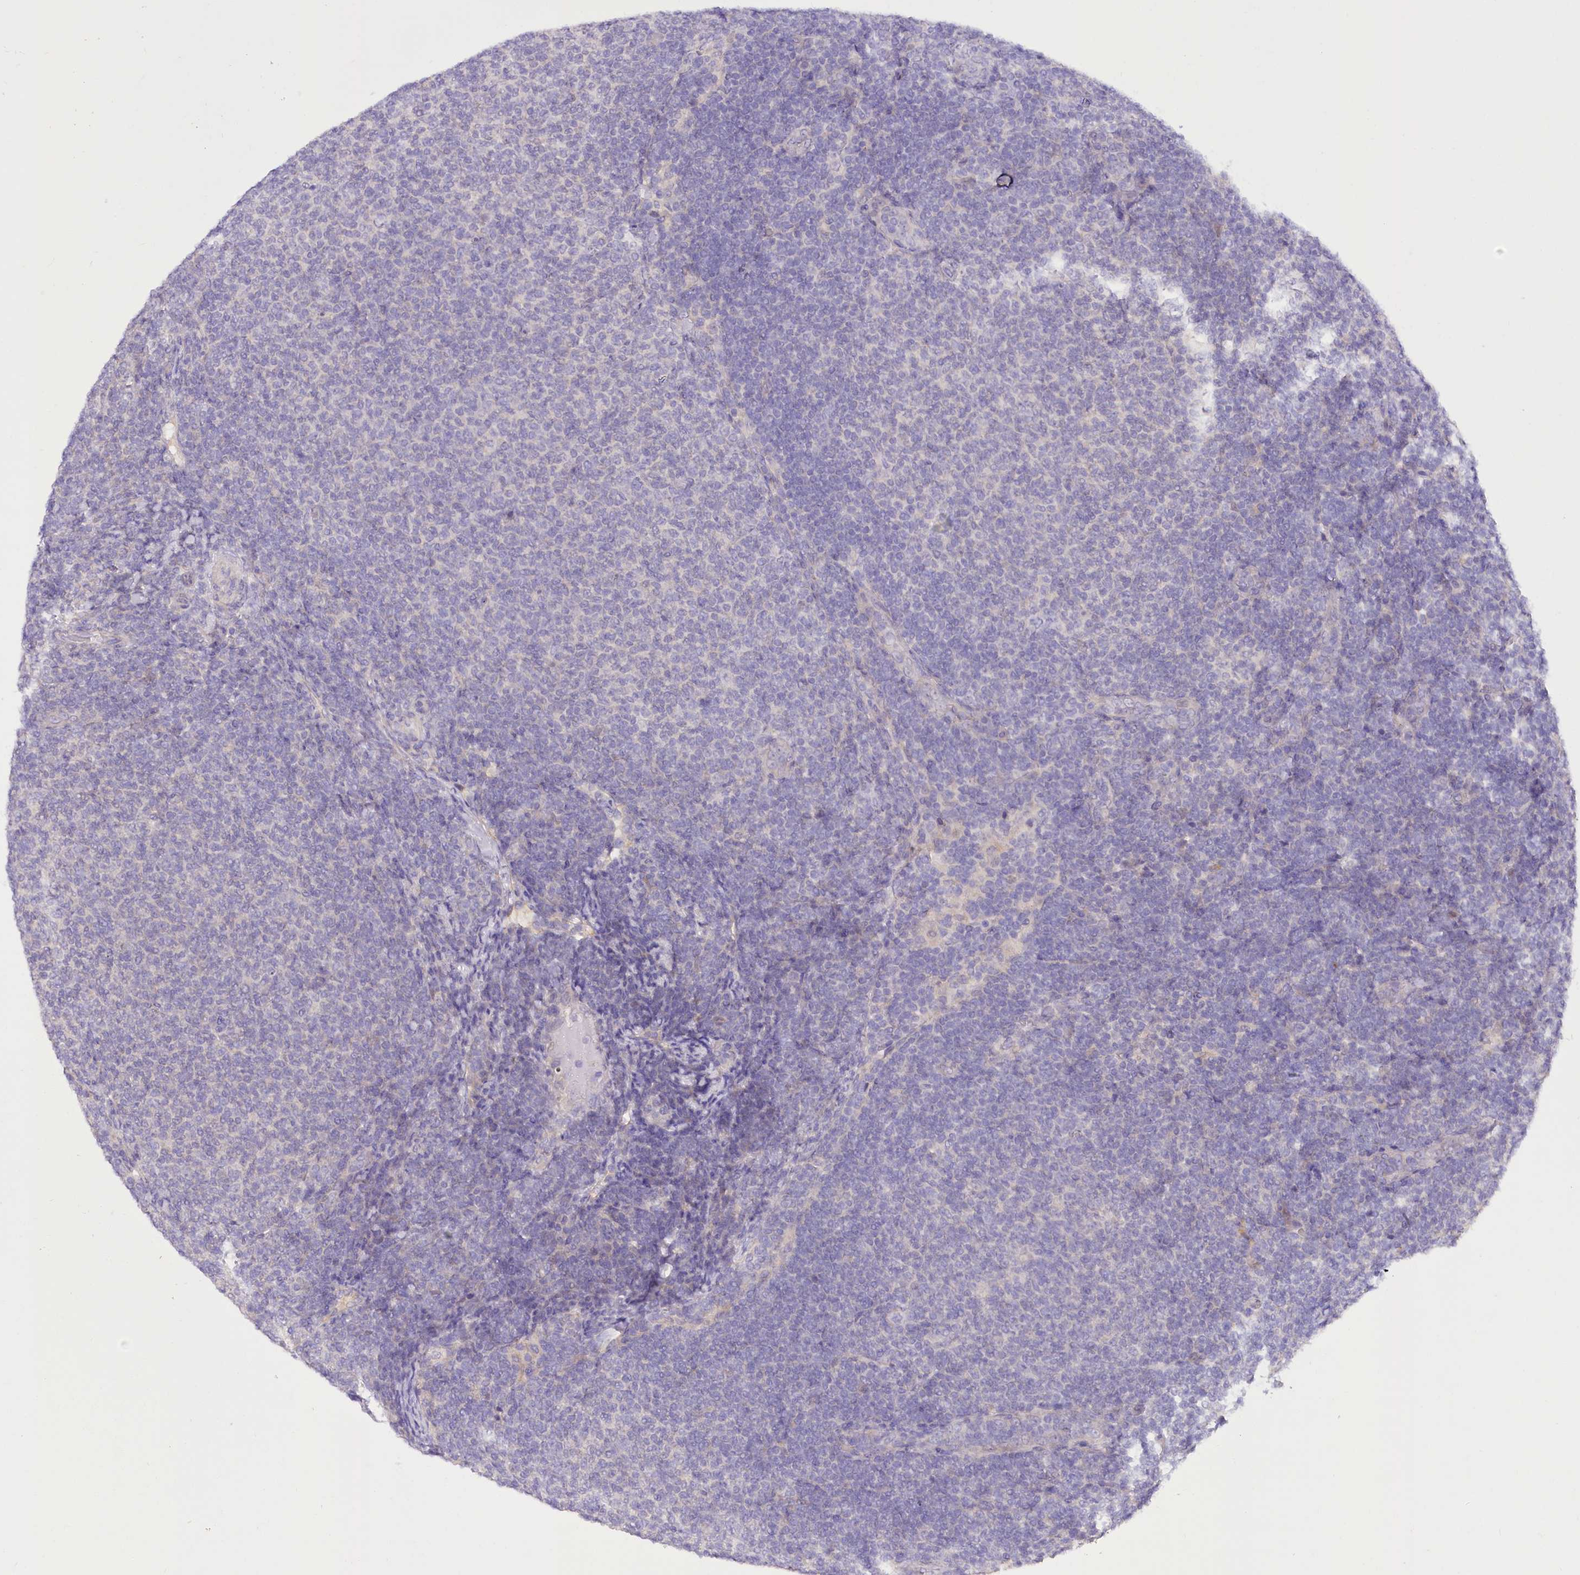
{"staining": {"intensity": "negative", "quantity": "none", "location": "none"}, "tissue": "lymphoma", "cell_type": "Tumor cells", "image_type": "cancer", "snomed": [{"axis": "morphology", "description": "Malignant lymphoma, non-Hodgkin's type, Low grade"}, {"axis": "topography", "description": "Lymph node"}], "caption": "Tumor cells show no significant expression in malignant lymphoma, non-Hodgkin's type (low-grade).", "gene": "DCUN1D1", "patient": {"sex": "male", "age": 66}}